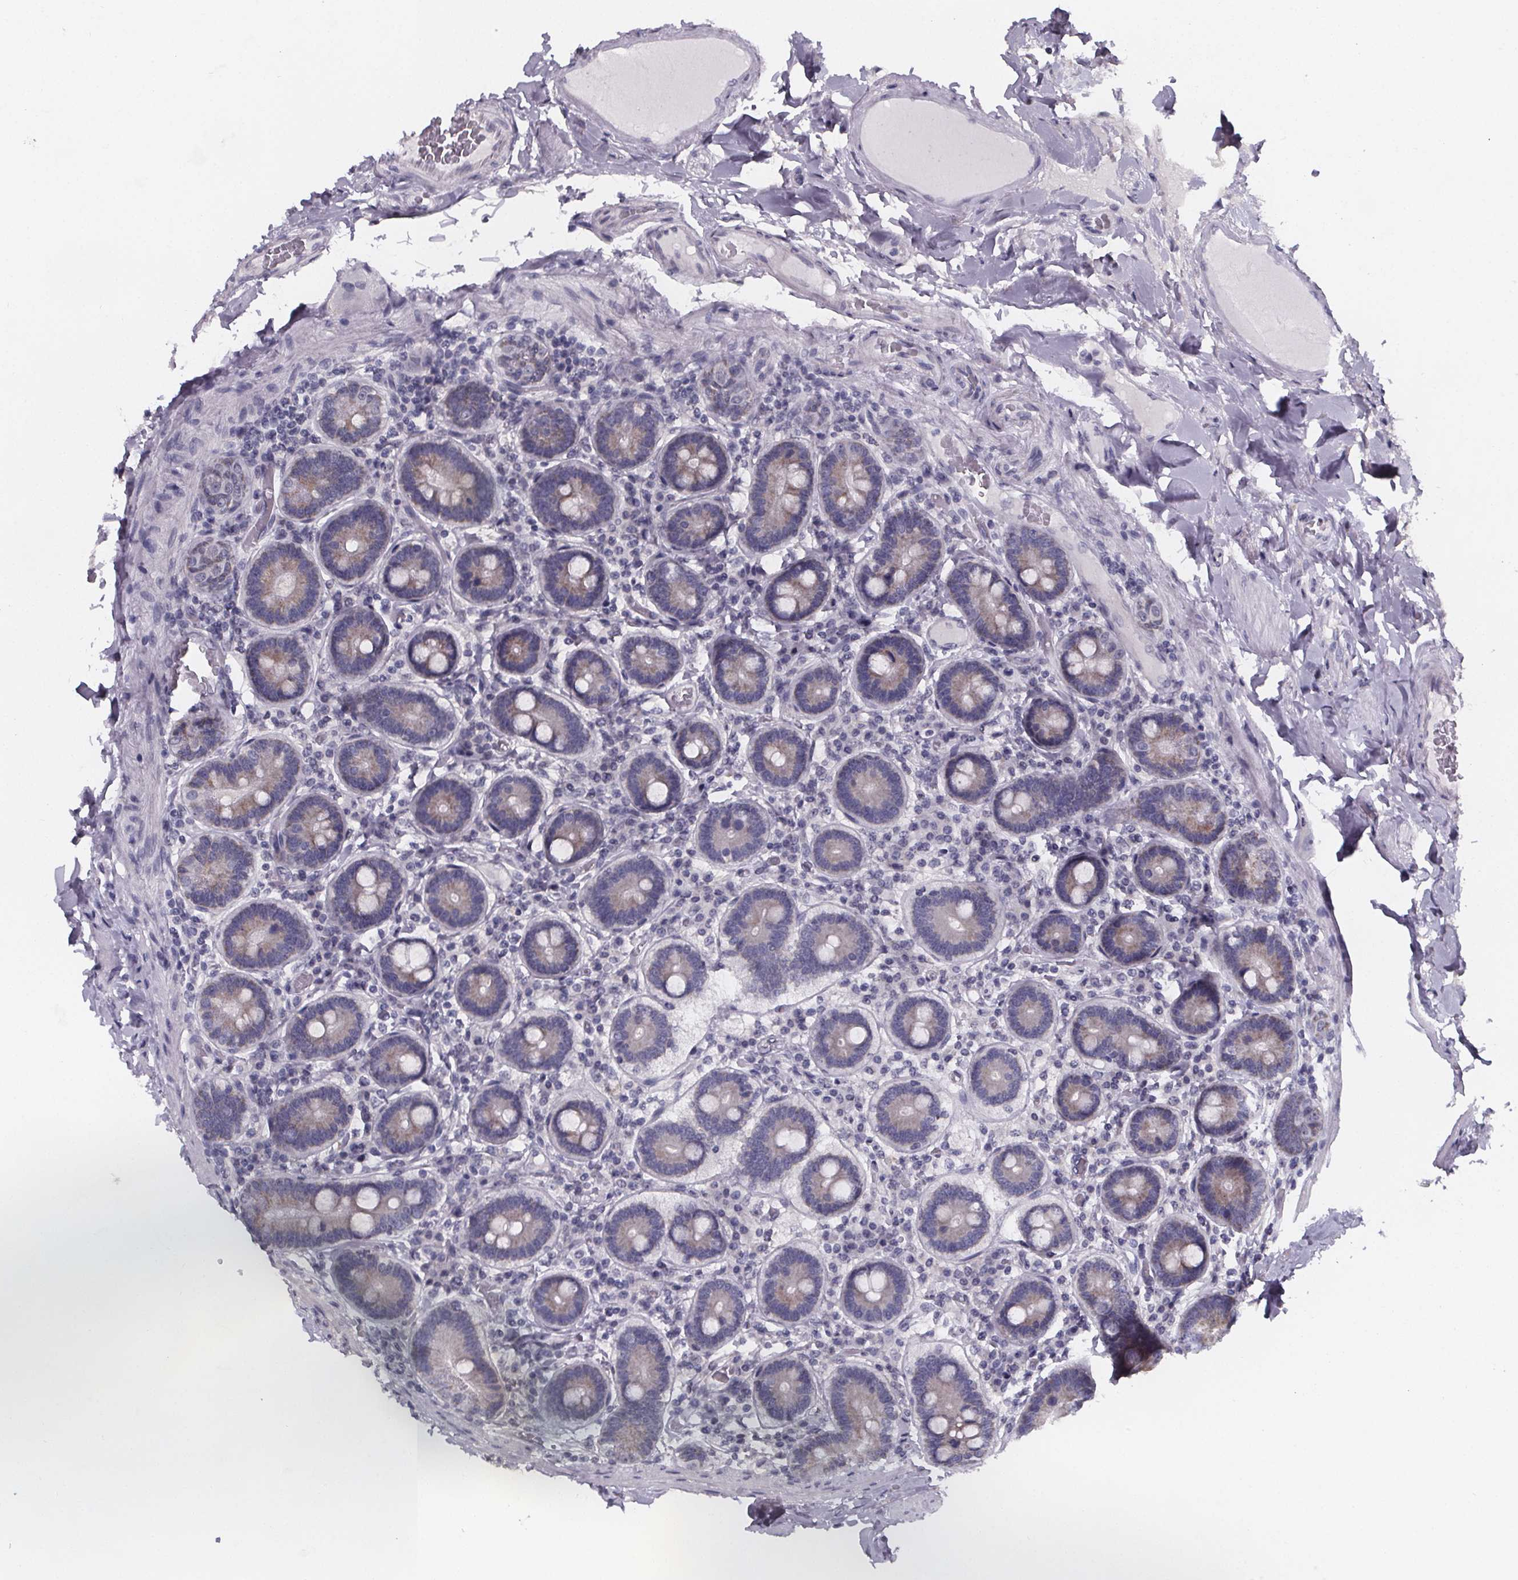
{"staining": {"intensity": "weak", "quantity": "25%-75%", "location": "cytoplasmic/membranous"}, "tissue": "duodenum", "cell_type": "Glandular cells", "image_type": "normal", "snomed": [{"axis": "morphology", "description": "Normal tissue, NOS"}, {"axis": "topography", "description": "Duodenum"}], "caption": "Duodenum stained with DAB immunohistochemistry reveals low levels of weak cytoplasmic/membranous staining in about 25%-75% of glandular cells.", "gene": "PAH", "patient": {"sex": "female", "age": 62}}